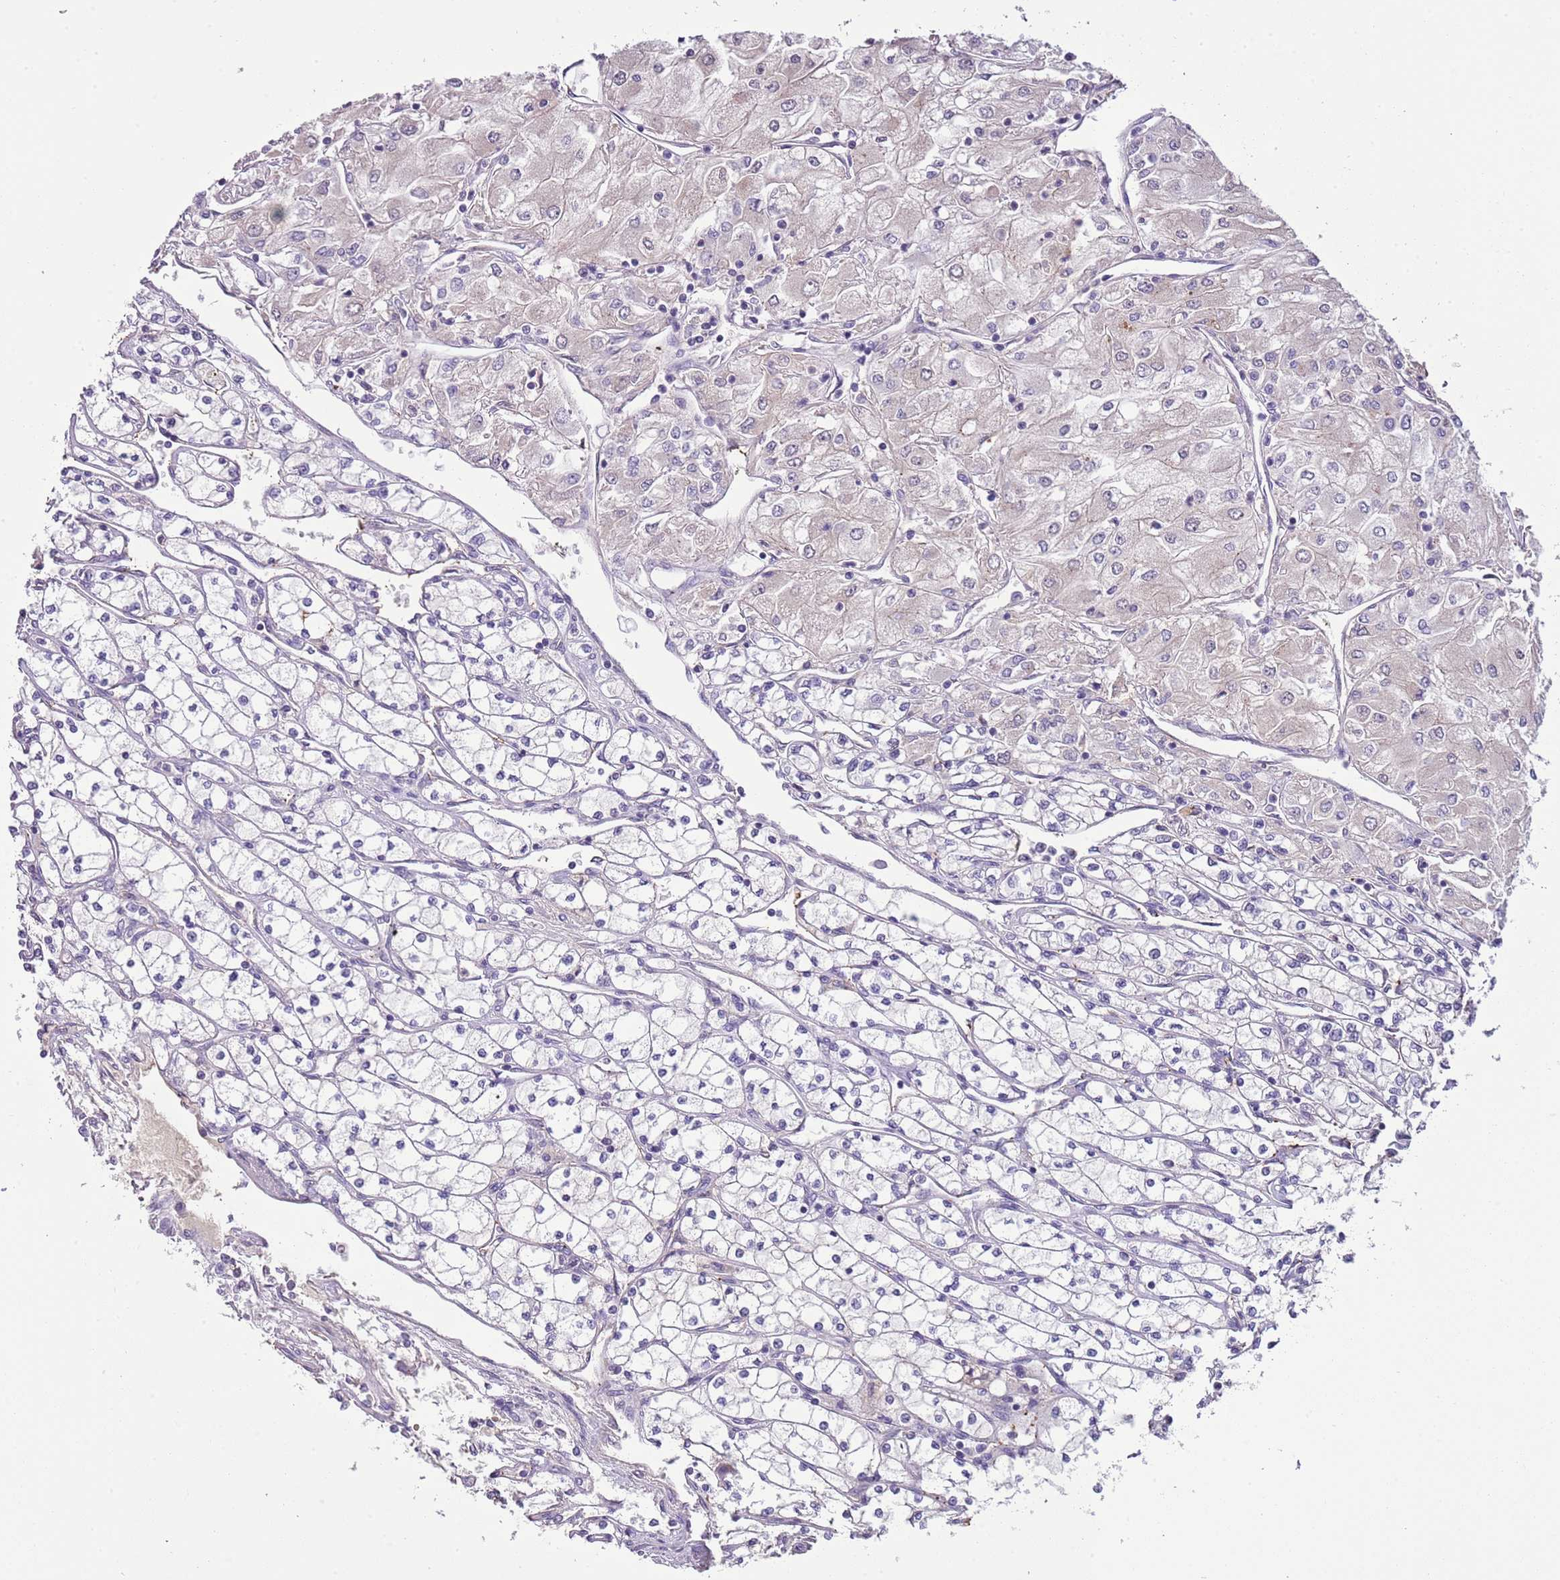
{"staining": {"intensity": "negative", "quantity": "none", "location": "none"}, "tissue": "renal cancer", "cell_type": "Tumor cells", "image_type": "cancer", "snomed": [{"axis": "morphology", "description": "Adenocarcinoma, NOS"}, {"axis": "topography", "description": "Kidney"}], "caption": "Immunohistochemistry (IHC) of human renal cancer reveals no positivity in tumor cells.", "gene": "HES3", "patient": {"sex": "male", "age": 80}}